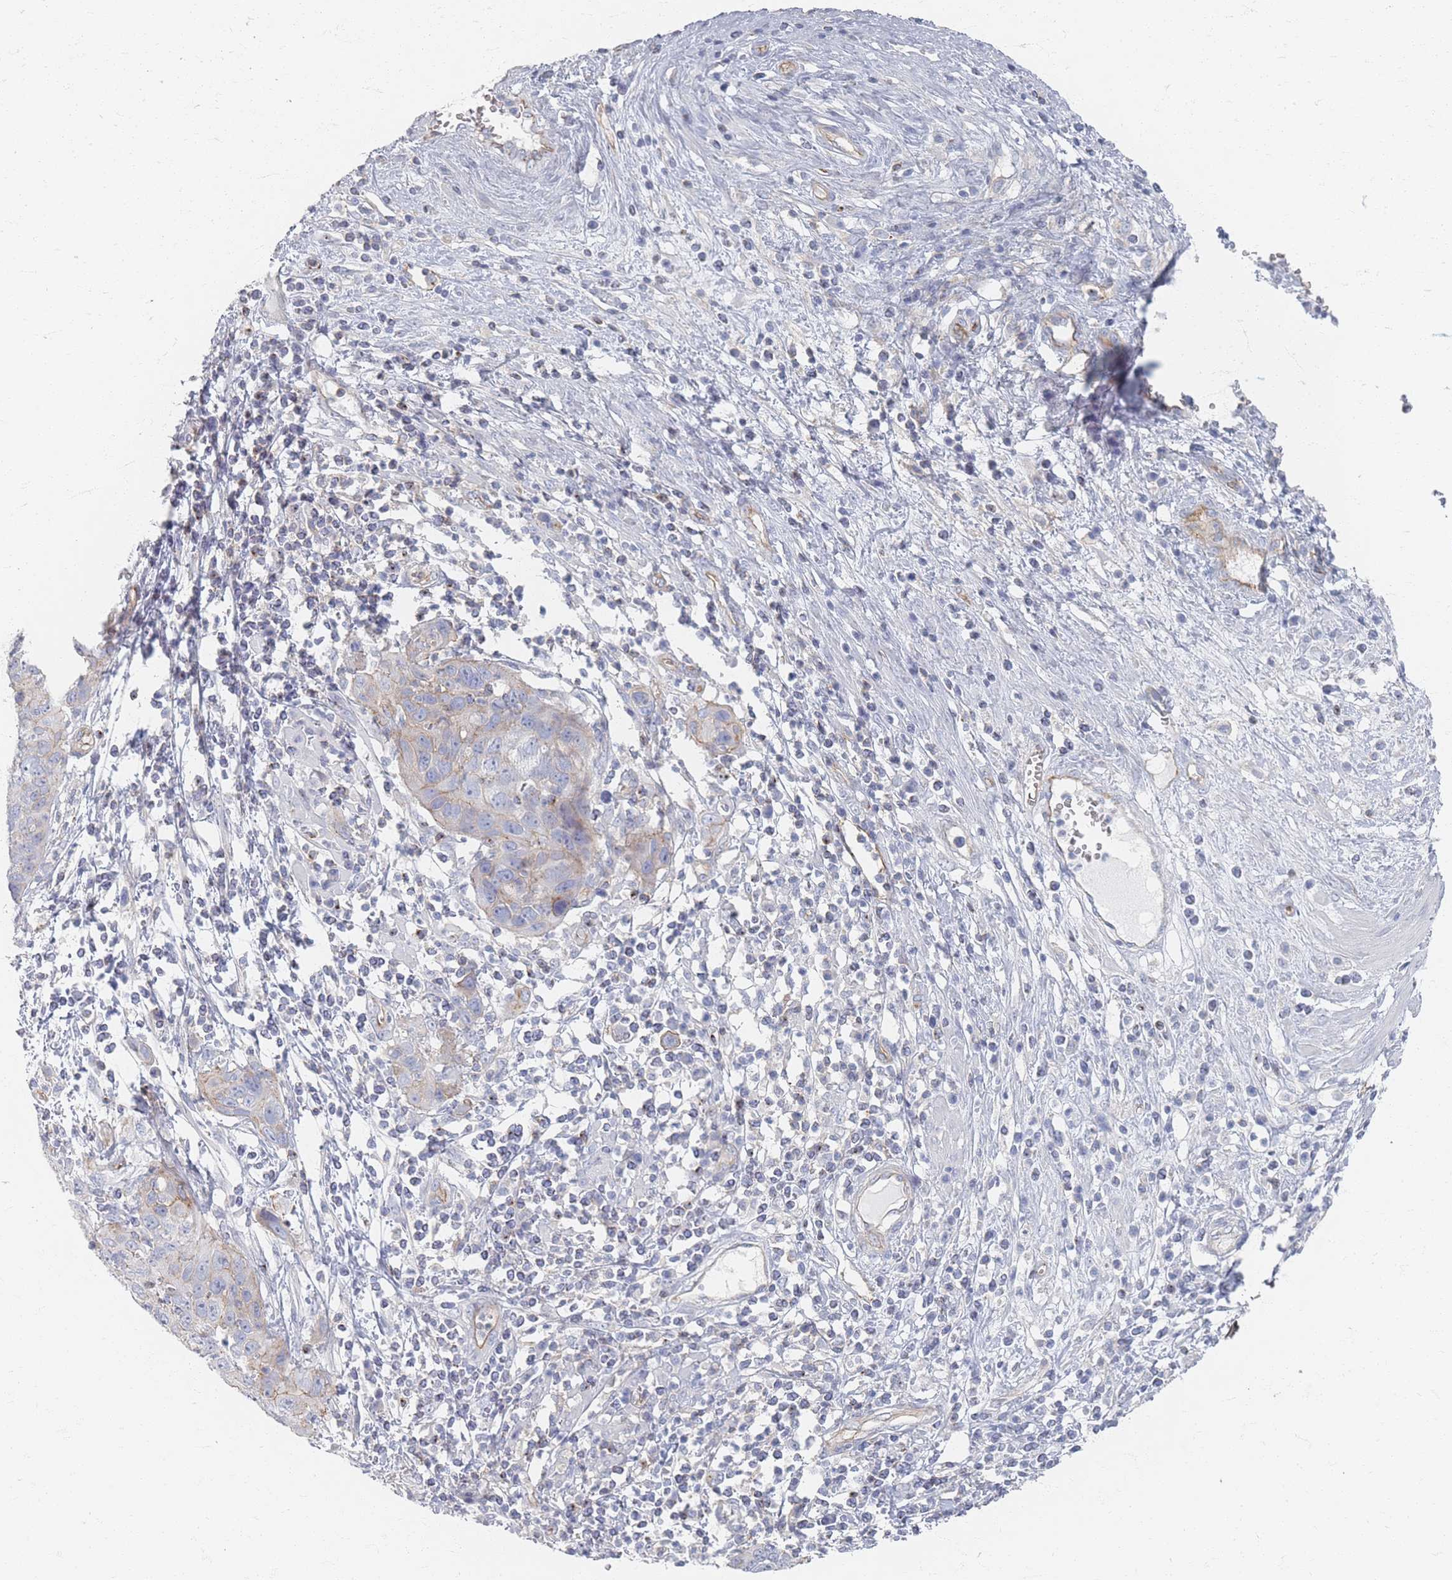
{"staining": {"intensity": "negative", "quantity": "none", "location": "none"}, "tissue": "cervical cancer", "cell_type": "Tumor cells", "image_type": "cancer", "snomed": [{"axis": "morphology", "description": "Squamous cell carcinoma, NOS"}, {"axis": "topography", "description": "Cervix"}], "caption": "IHC micrograph of neoplastic tissue: human squamous cell carcinoma (cervical) stained with DAB reveals no significant protein expression in tumor cells.", "gene": "GNB1", "patient": {"sex": "female", "age": 36}}